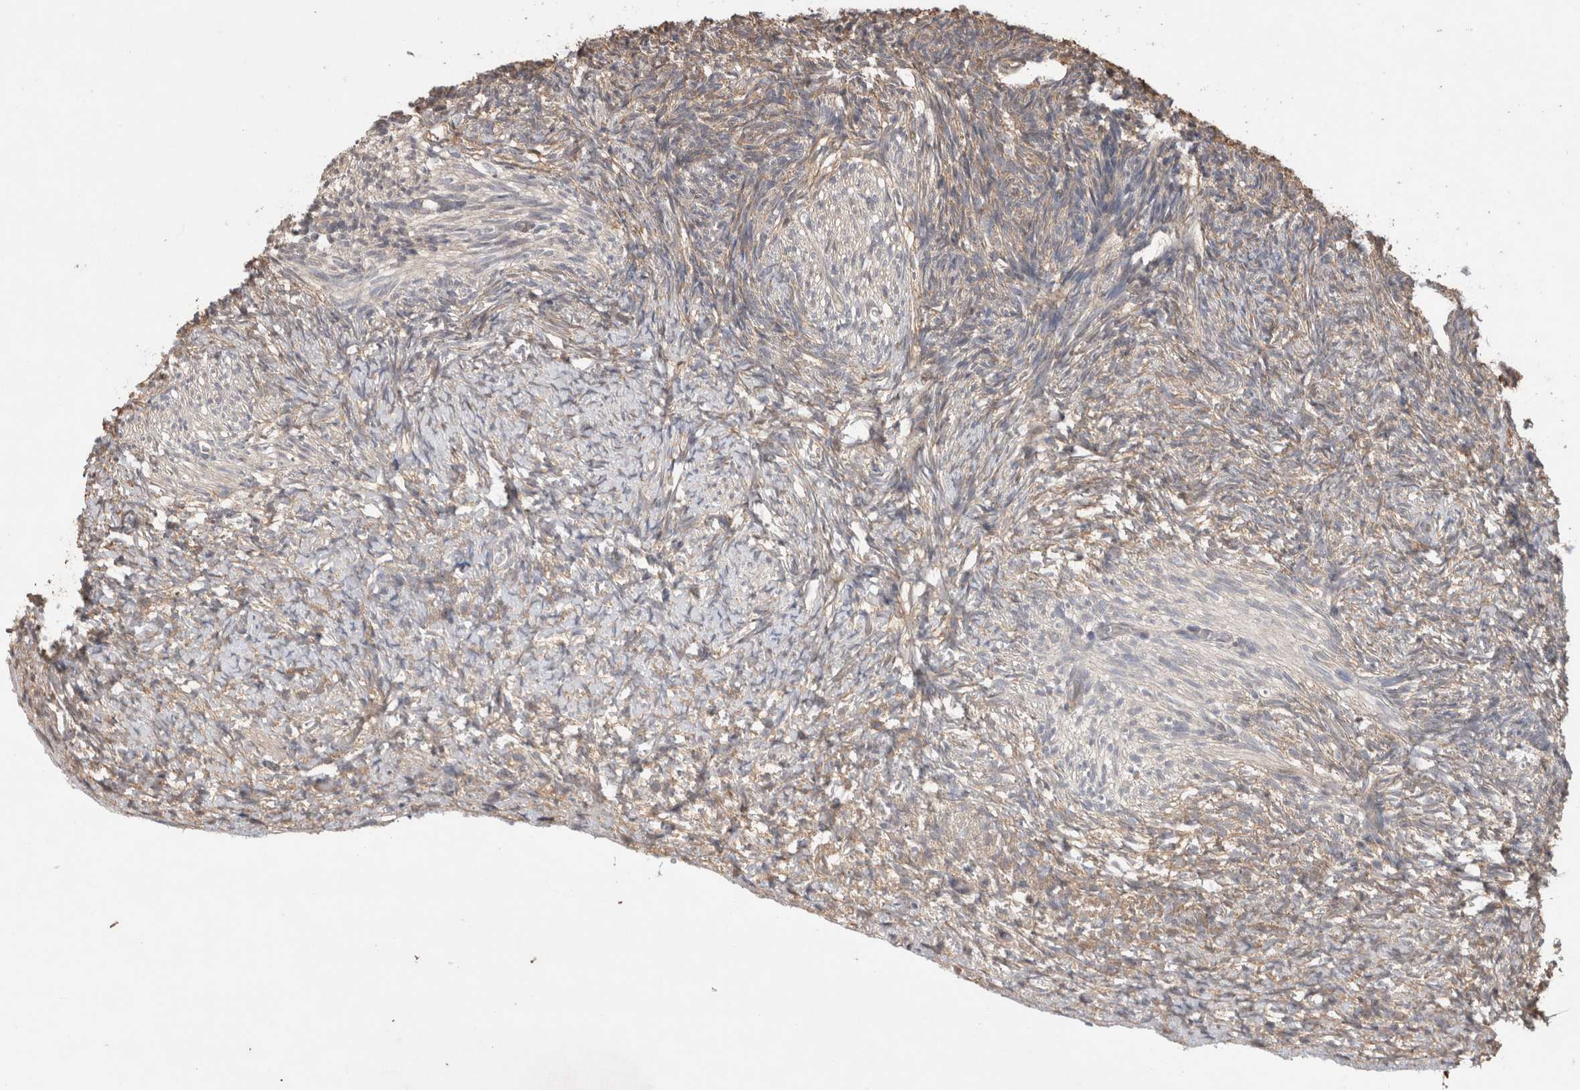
{"staining": {"intensity": "weak", "quantity": "<25%", "location": "cytoplasmic/membranous"}, "tissue": "ovary", "cell_type": "Ovarian stroma cells", "image_type": "normal", "snomed": [{"axis": "morphology", "description": "Normal tissue, NOS"}, {"axis": "topography", "description": "Ovary"}], "caption": "Image shows no protein staining in ovarian stroma cells of unremarkable ovary. (DAB (3,3'-diaminobenzidine) immunohistochemistry (IHC) with hematoxylin counter stain).", "gene": "TRIM5", "patient": {"sex": "female", "age": 34}}